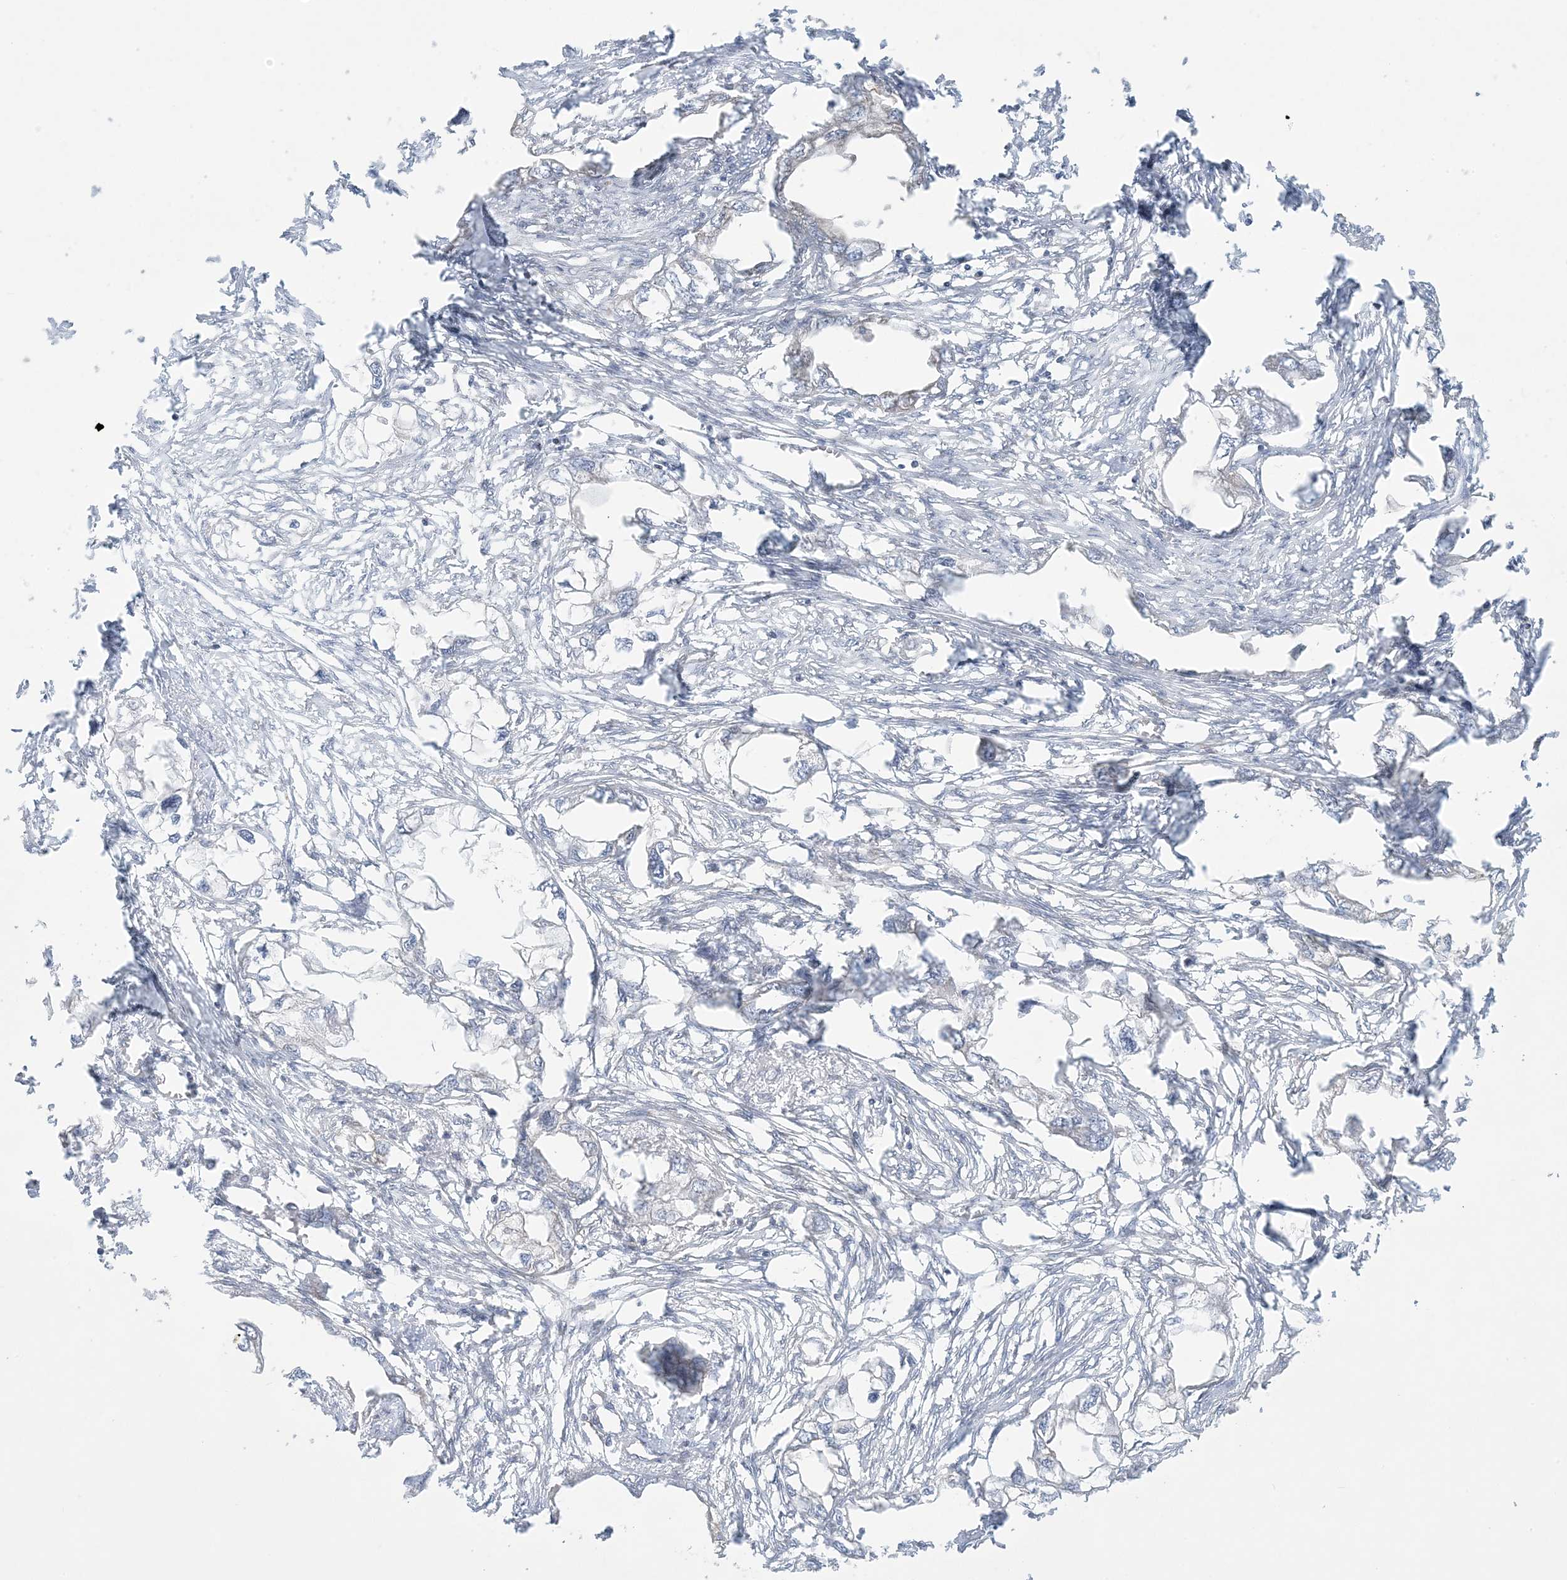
{"staining": {"intensity": "negative", "quantity": "none", "location": "none"}, "tissue": "endometrial cancer", "cell_type": "Tumor cells", "image_type": "cancer", "snomed": [{"axis": "morphology", "description": "Adenocarcinoma, NOS"}, {"axis": "morphology", "description": "Adenocarcinoma, metastatic, NOS"}, {"axis": "topography", "description": "Adipose tissue"}, {"axis": "topography", "description": "Endometrium"}], "caption": "Tumor cells are negative for protein expression in human endometrial cancer.", "gene": "SLAMF9", "patient": {"sex": "female", "age": 67}}